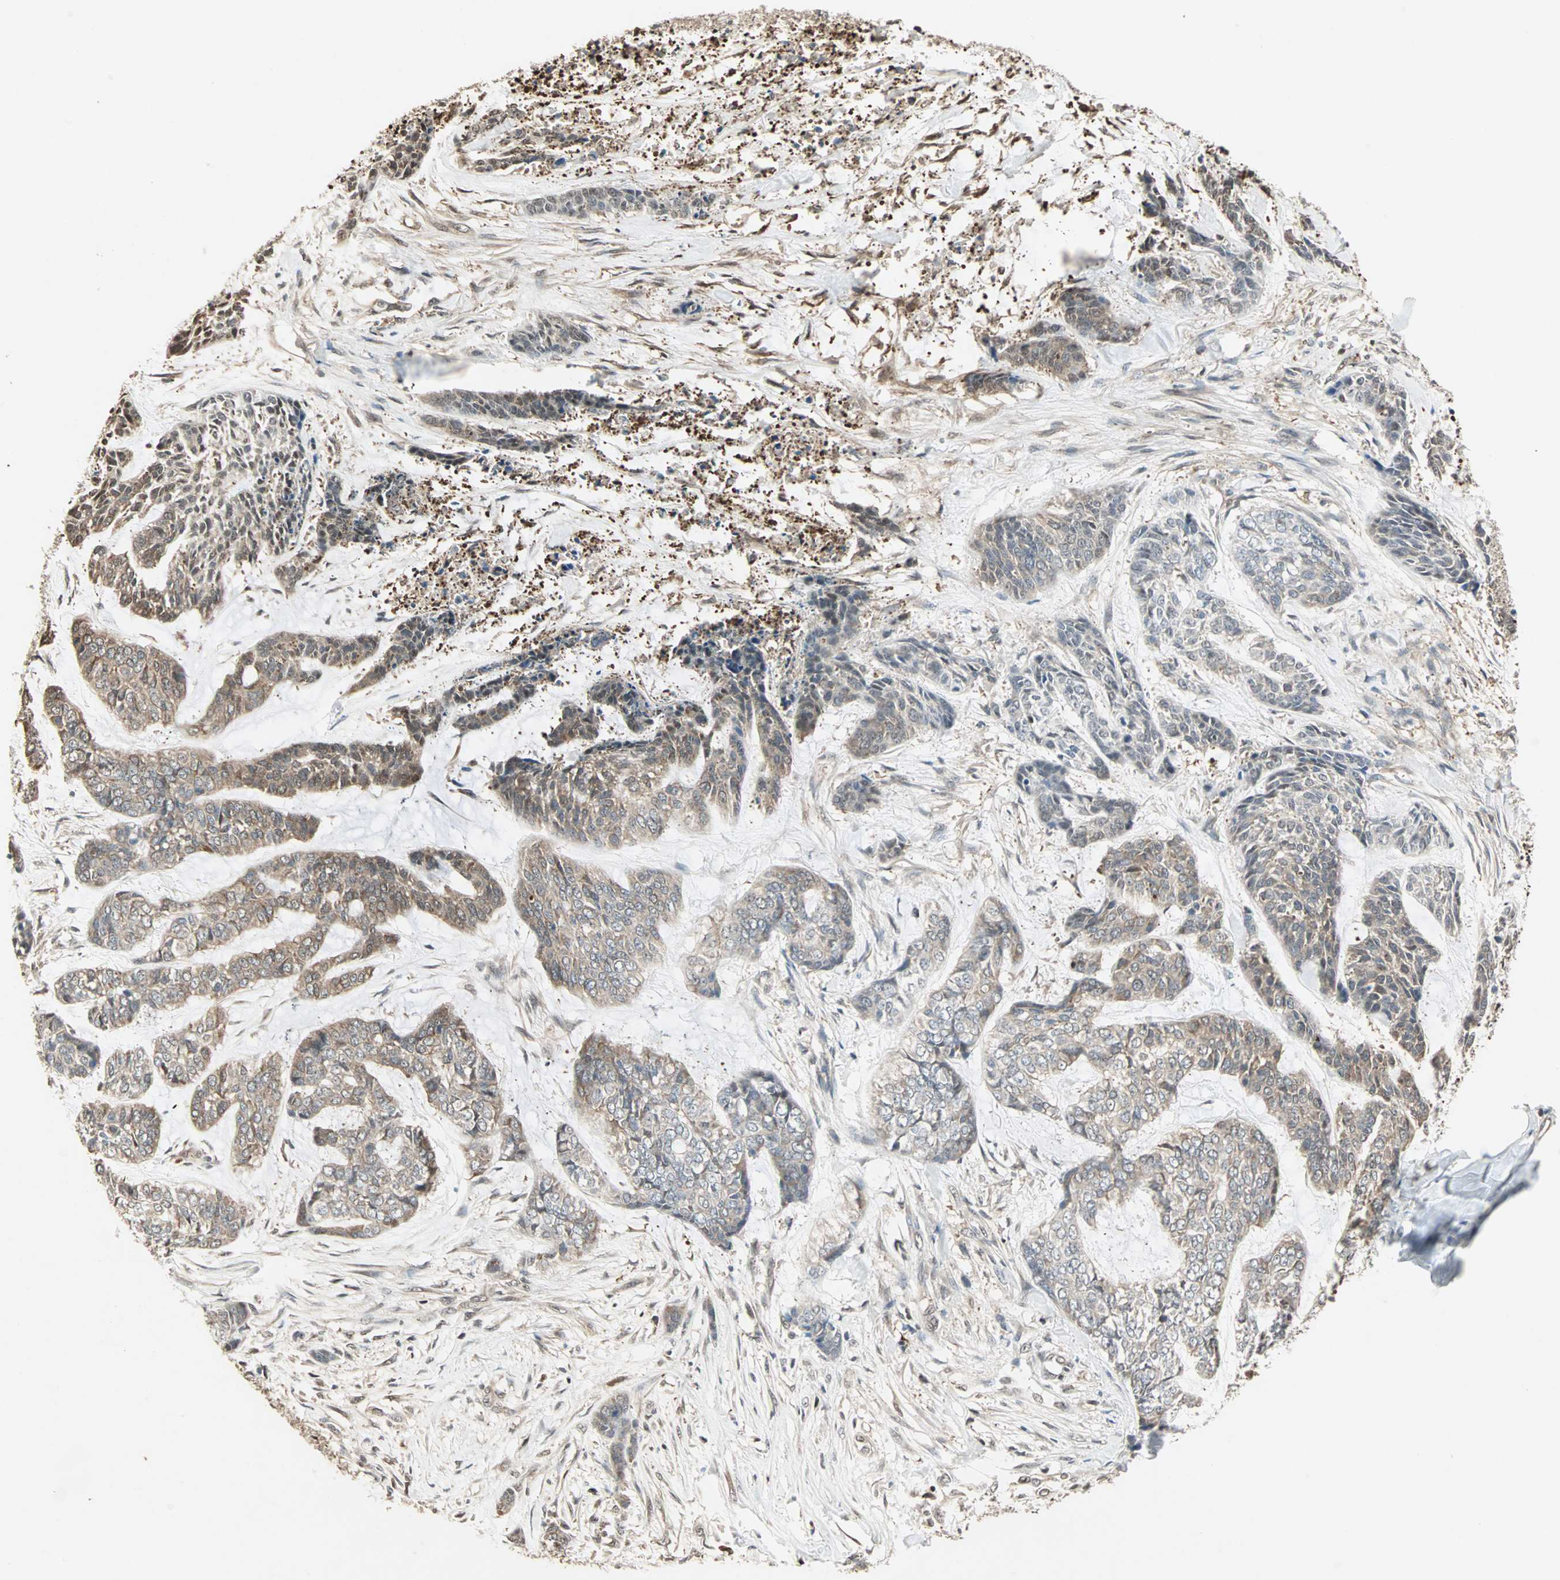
{"staining": {"intensity": "moderate", "quantity": ">75%", "location": "cytoplasmic/membranous"}, "tissue": "skin cancer", "cell_type": "Tumor cells", "image_type": "cancer", "snomed": [{"axis": "morphology", "description": "Basal cell carcinoma"}, {"axis": "topography", "description": "Skin"}], "caption": "There is medium levels of moderate cytoplasmic/membranous staining in tumor cells of skin cancer (basal cell carcinoma), as demonstrated by immunohistochemical staining (brown color).", "gene": "DRG2", "patient": {"sex": "female", "age": 64}}